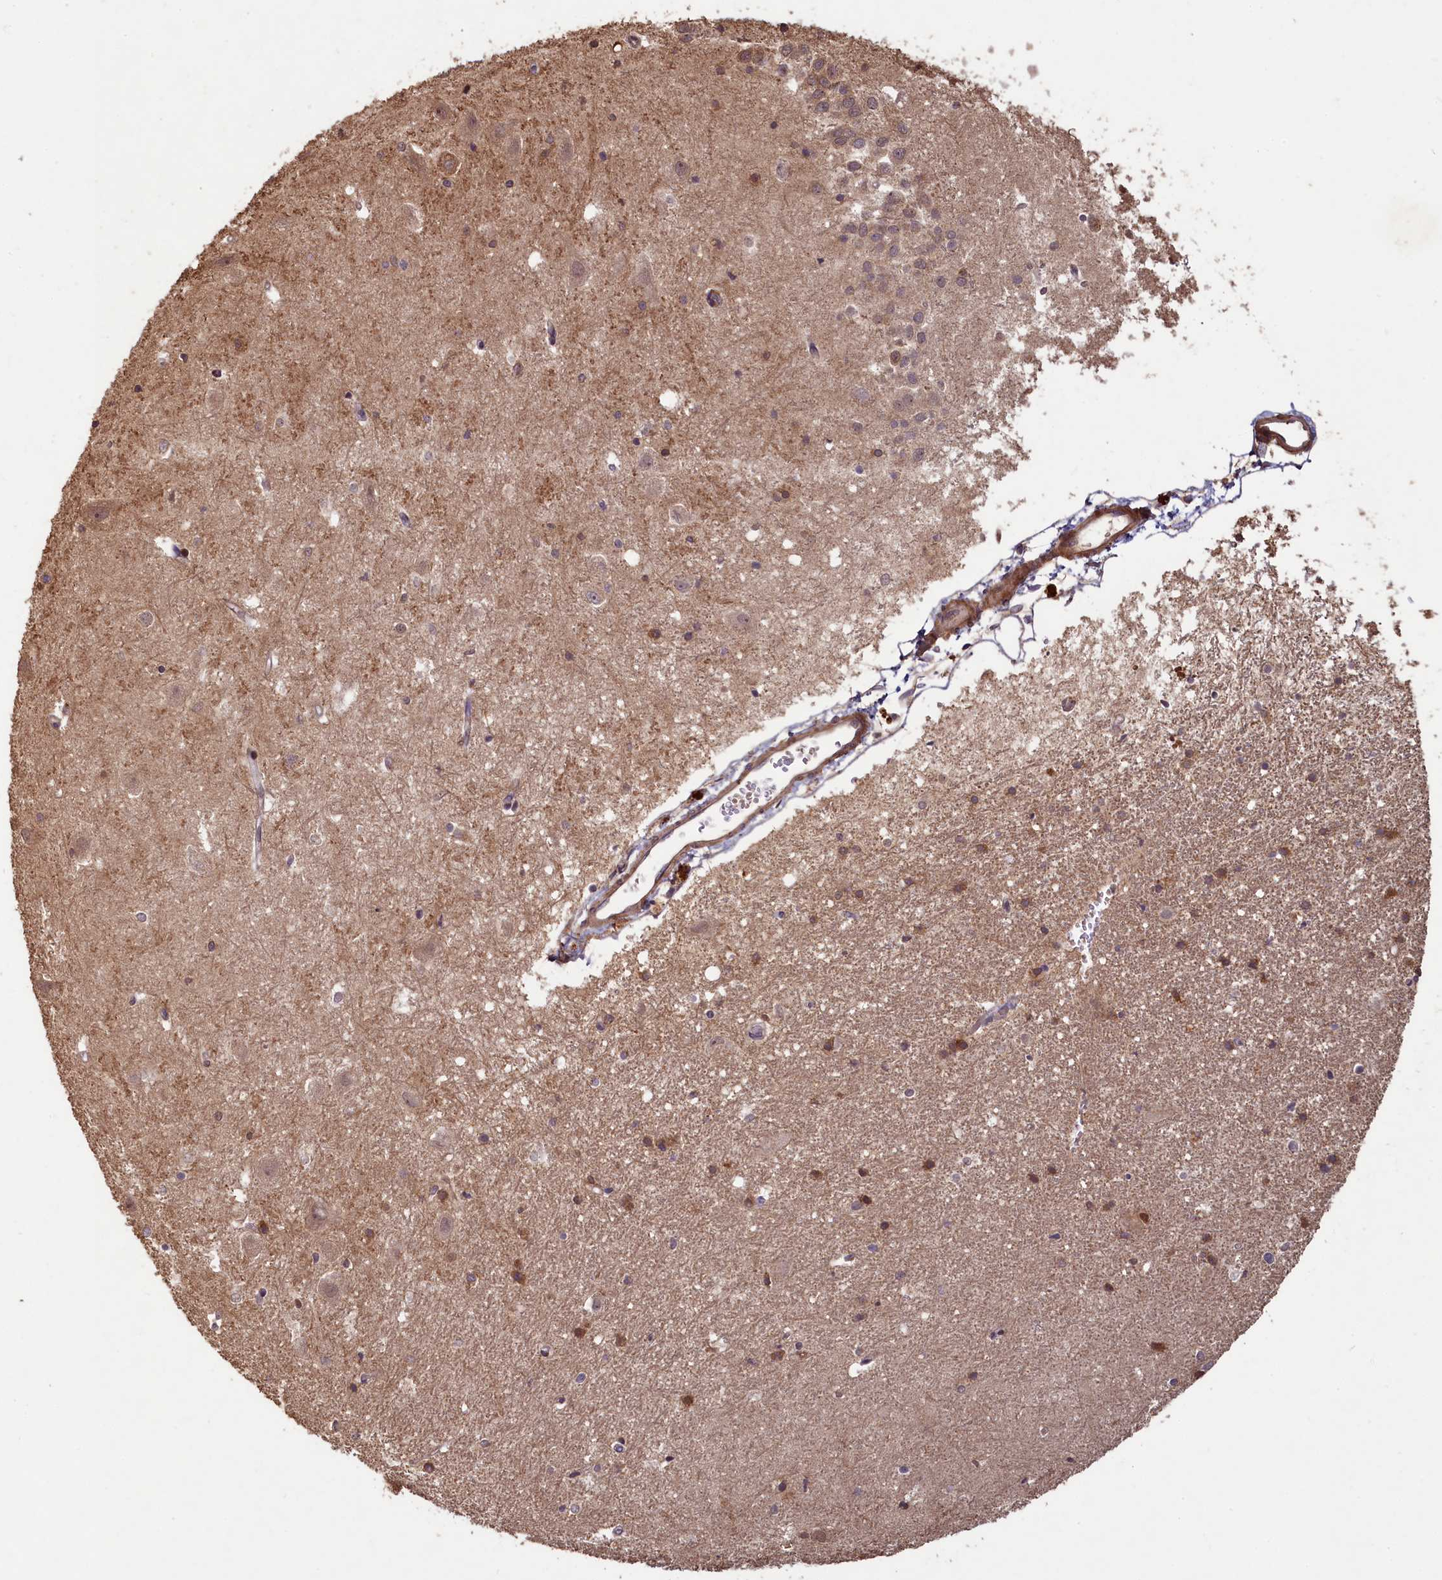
{"staining": {"intensity": "moderate", "quantity": "<25%", "location": "cytoplasmic/membranous,nuclear"}, "tissue": "hippocampus", "cell_type": "Glial cells", "image_type": "normal", "snomed": [{"axis": "morphology", "description": "Normal tissue, NOS"}, {"axis": "topography", "description": "Hippocampus"}], "caption": "Normal hippocampus reveals moderate cytoplasmic/membranous,nuclear staining in about <25% of glial cells Immunohistochemistry stains the protein of interest in brown and the nuclei are stained blue..", "gene": "NUDT6", "patient": {"sex": "female", "age": 52}}